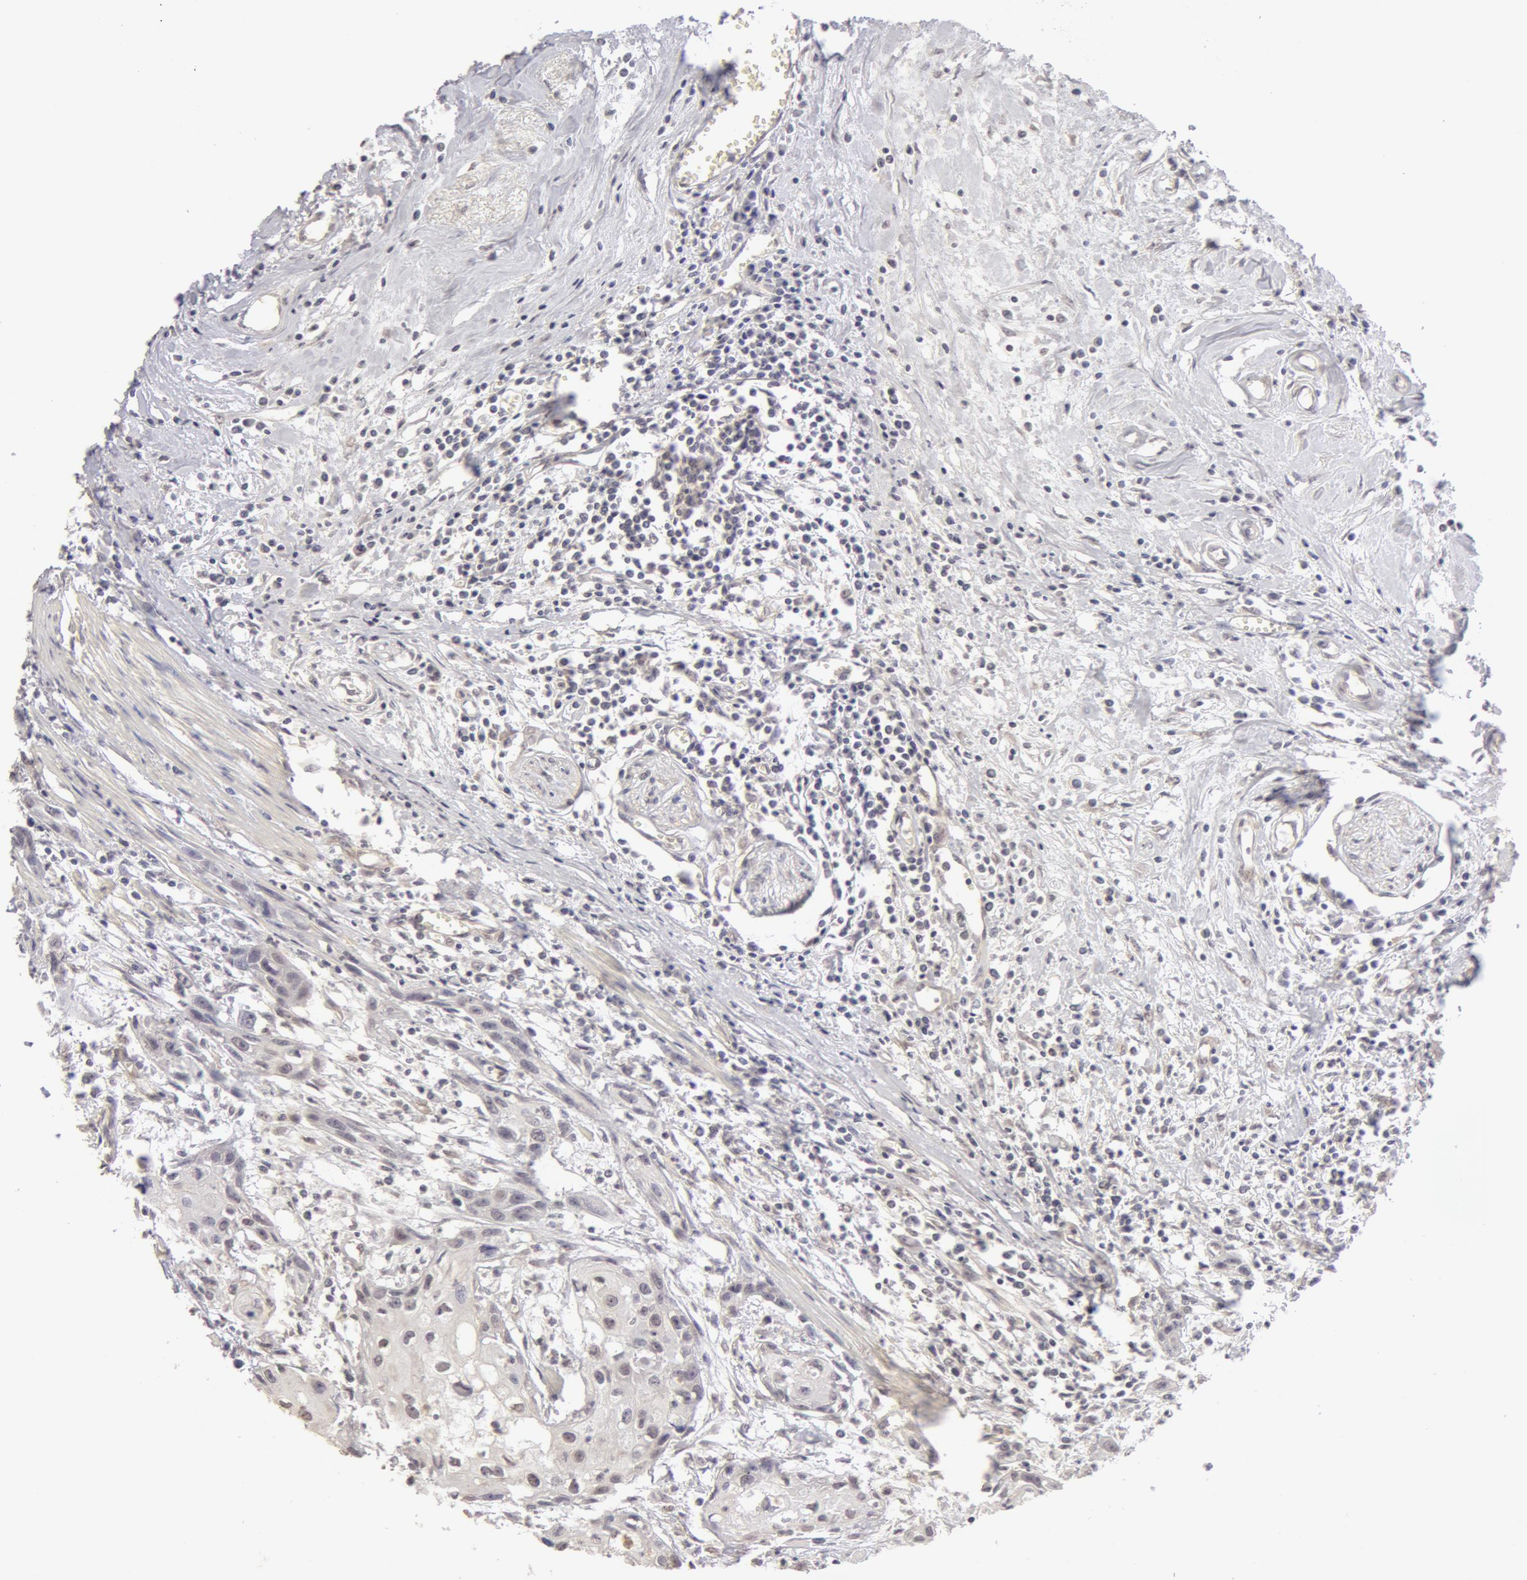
{"staining": {"intensity": "negative", "quantity": "none", "location": "none"}, "tissue": "urothelial cancer", "cell_type": "Tumor cells", "image_type": "cancer", "snomed": [{"axis": "morphology", "description": "Urothelial carcinoma, High grade"}, {"axis": "topography", "description": "Urinary bladder"}], "caption": "IHC micrograph of neoplastic tissue: urothelial cancer stained with DAB (3,3'-diaminobenzidine) demonstrates no significant protein staining in tumor cells.", "gene": "ADAM10", "patient": {"sex": "male", "age": 54}}